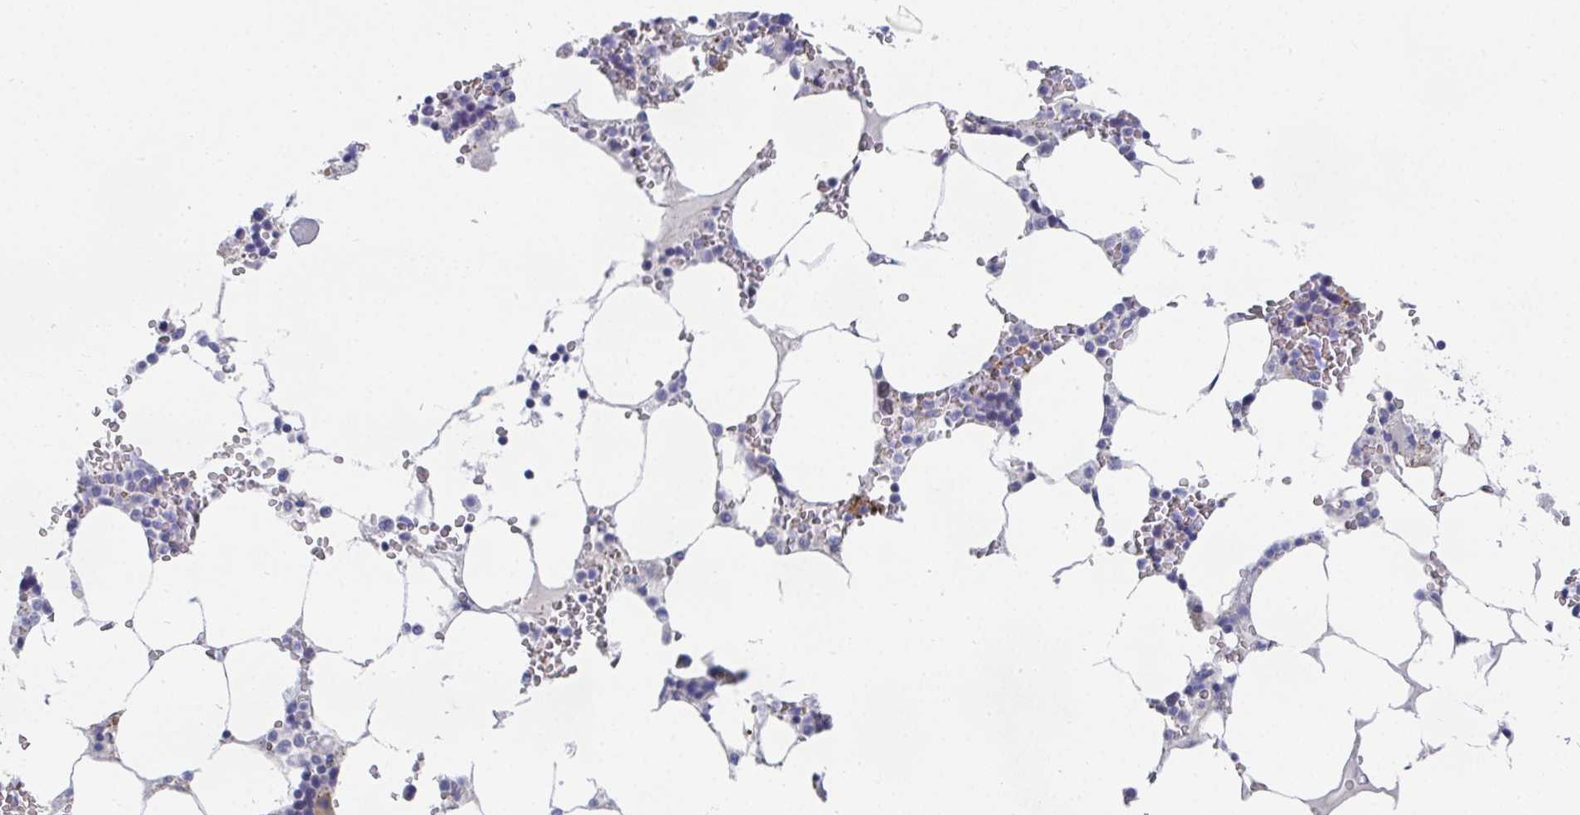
{"staining": {"intensity": "moderate", "quantity": "<25%", "location": "cytoplasmic/membranous"}, "tissue": "bone marrow", "cell_type": "Hematopoietic cells", "image_type": "normal", "snomed": [{"axis": "morphology", "description": "Normal tissue, NOS"}, {"axis": "topography", "description": "Bone marrow"}], "caption": "Protein staining by immunohistochemistry (IHC) exhibits moderate cytoplasmic/membranous staining in about <25% of hematopoietic cells in unremarkable bone marrow.", "gene": "ATP5F1C", "patient": {"sex": "male", "age": 64}}